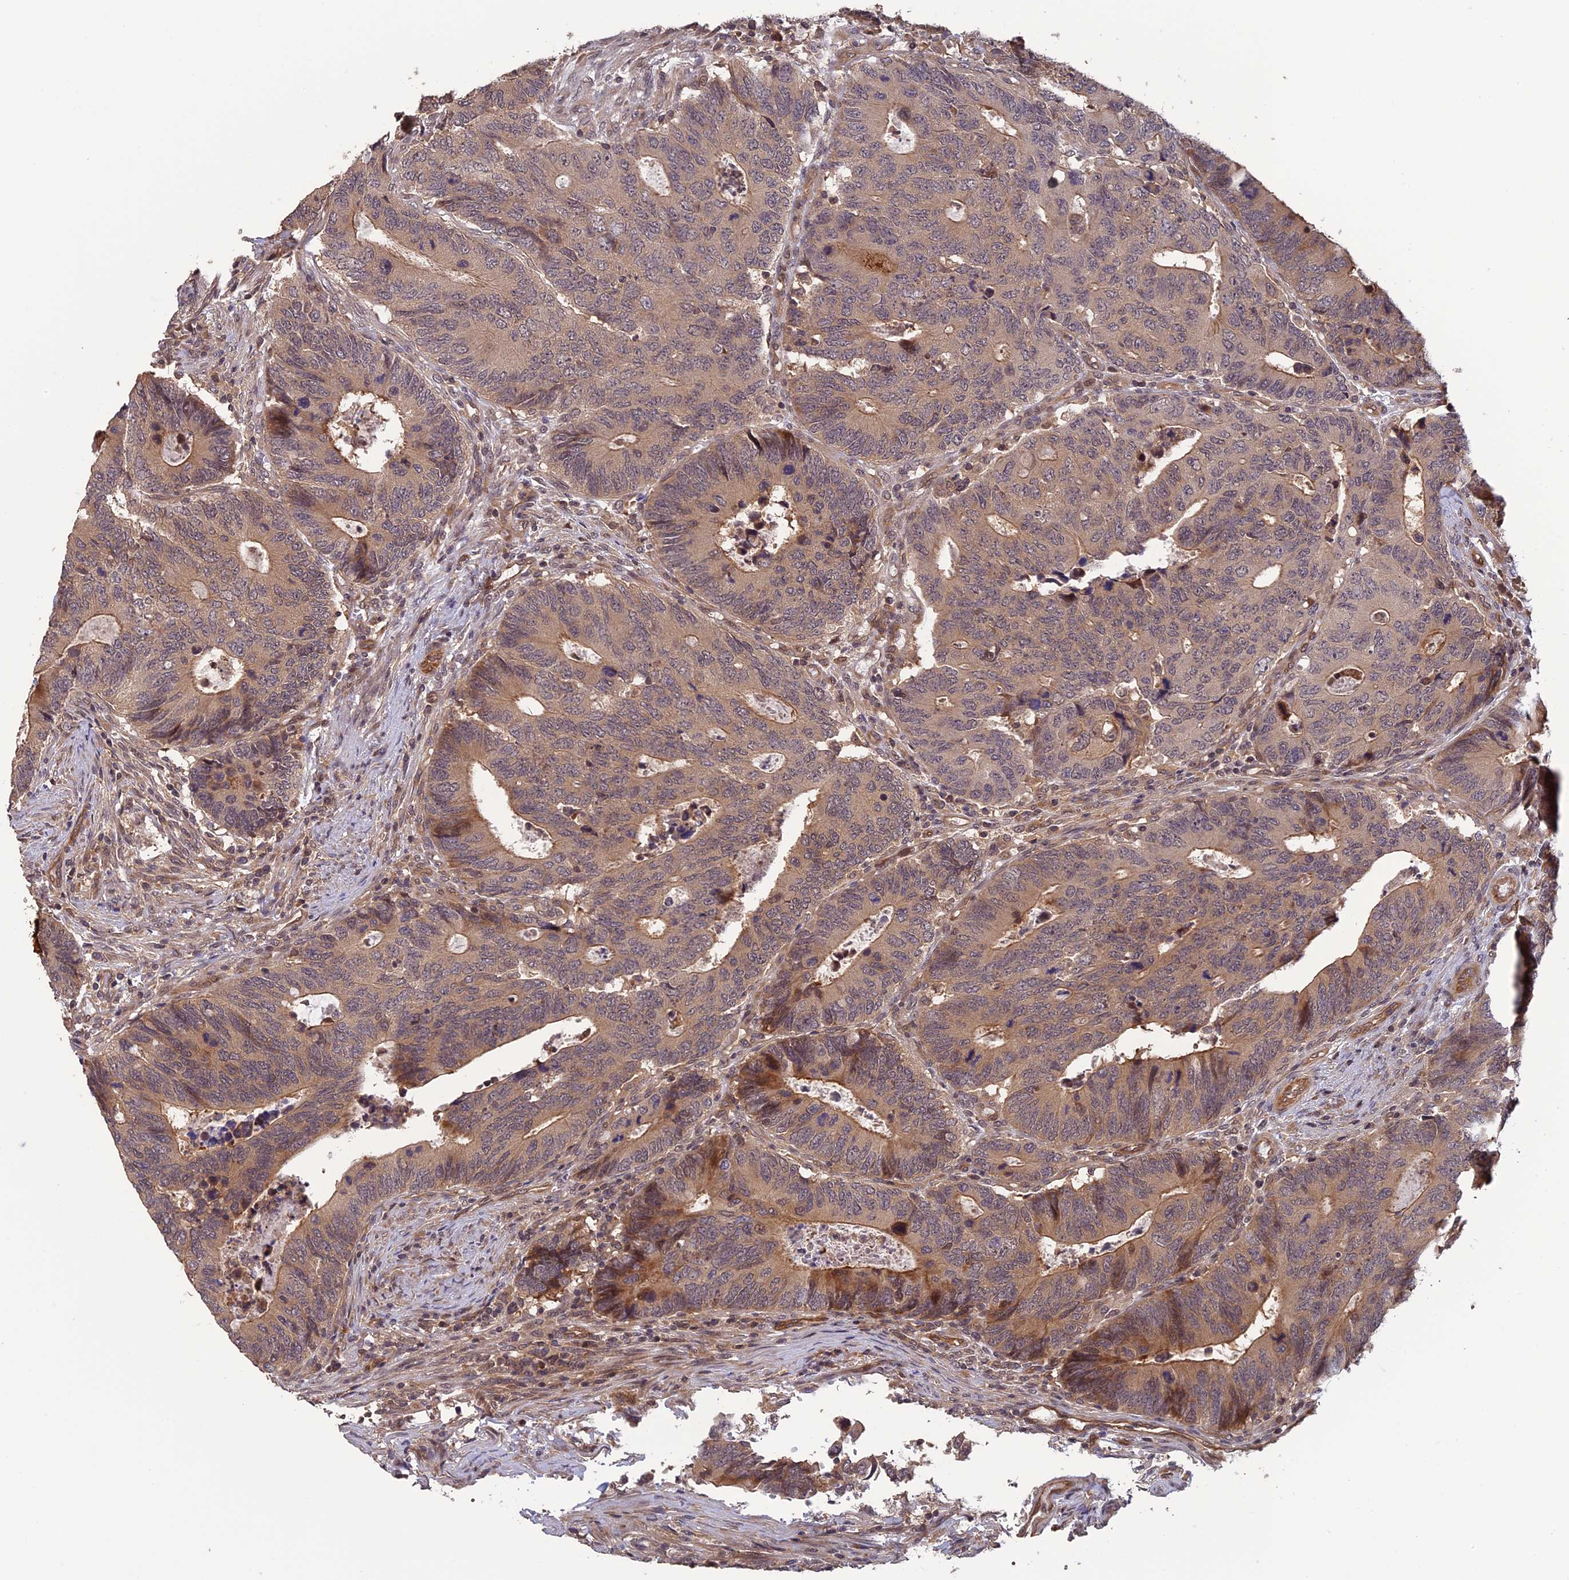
{"staining": {"intensity": "weak", "quantity": ">75%", "location": "cytoplasmic/membranous"}, "tissue": "colorectal cancer", "cell_type": "Tumor cells", "image_type": "cancer", "snomed": [{"axis": "morphology", "description": "Adenocarcinoma, NOS"}, {"axis": "topography", "description": "Colon"}], "caption": "This micrograph reveals immunohistochemistry staining of human colorectal cancer, with low weak cytoplasmic/membranous staining in about >75% of tumor cells.", "gene": "LIN37", "patient": {"sex": "male", "age": 87}}